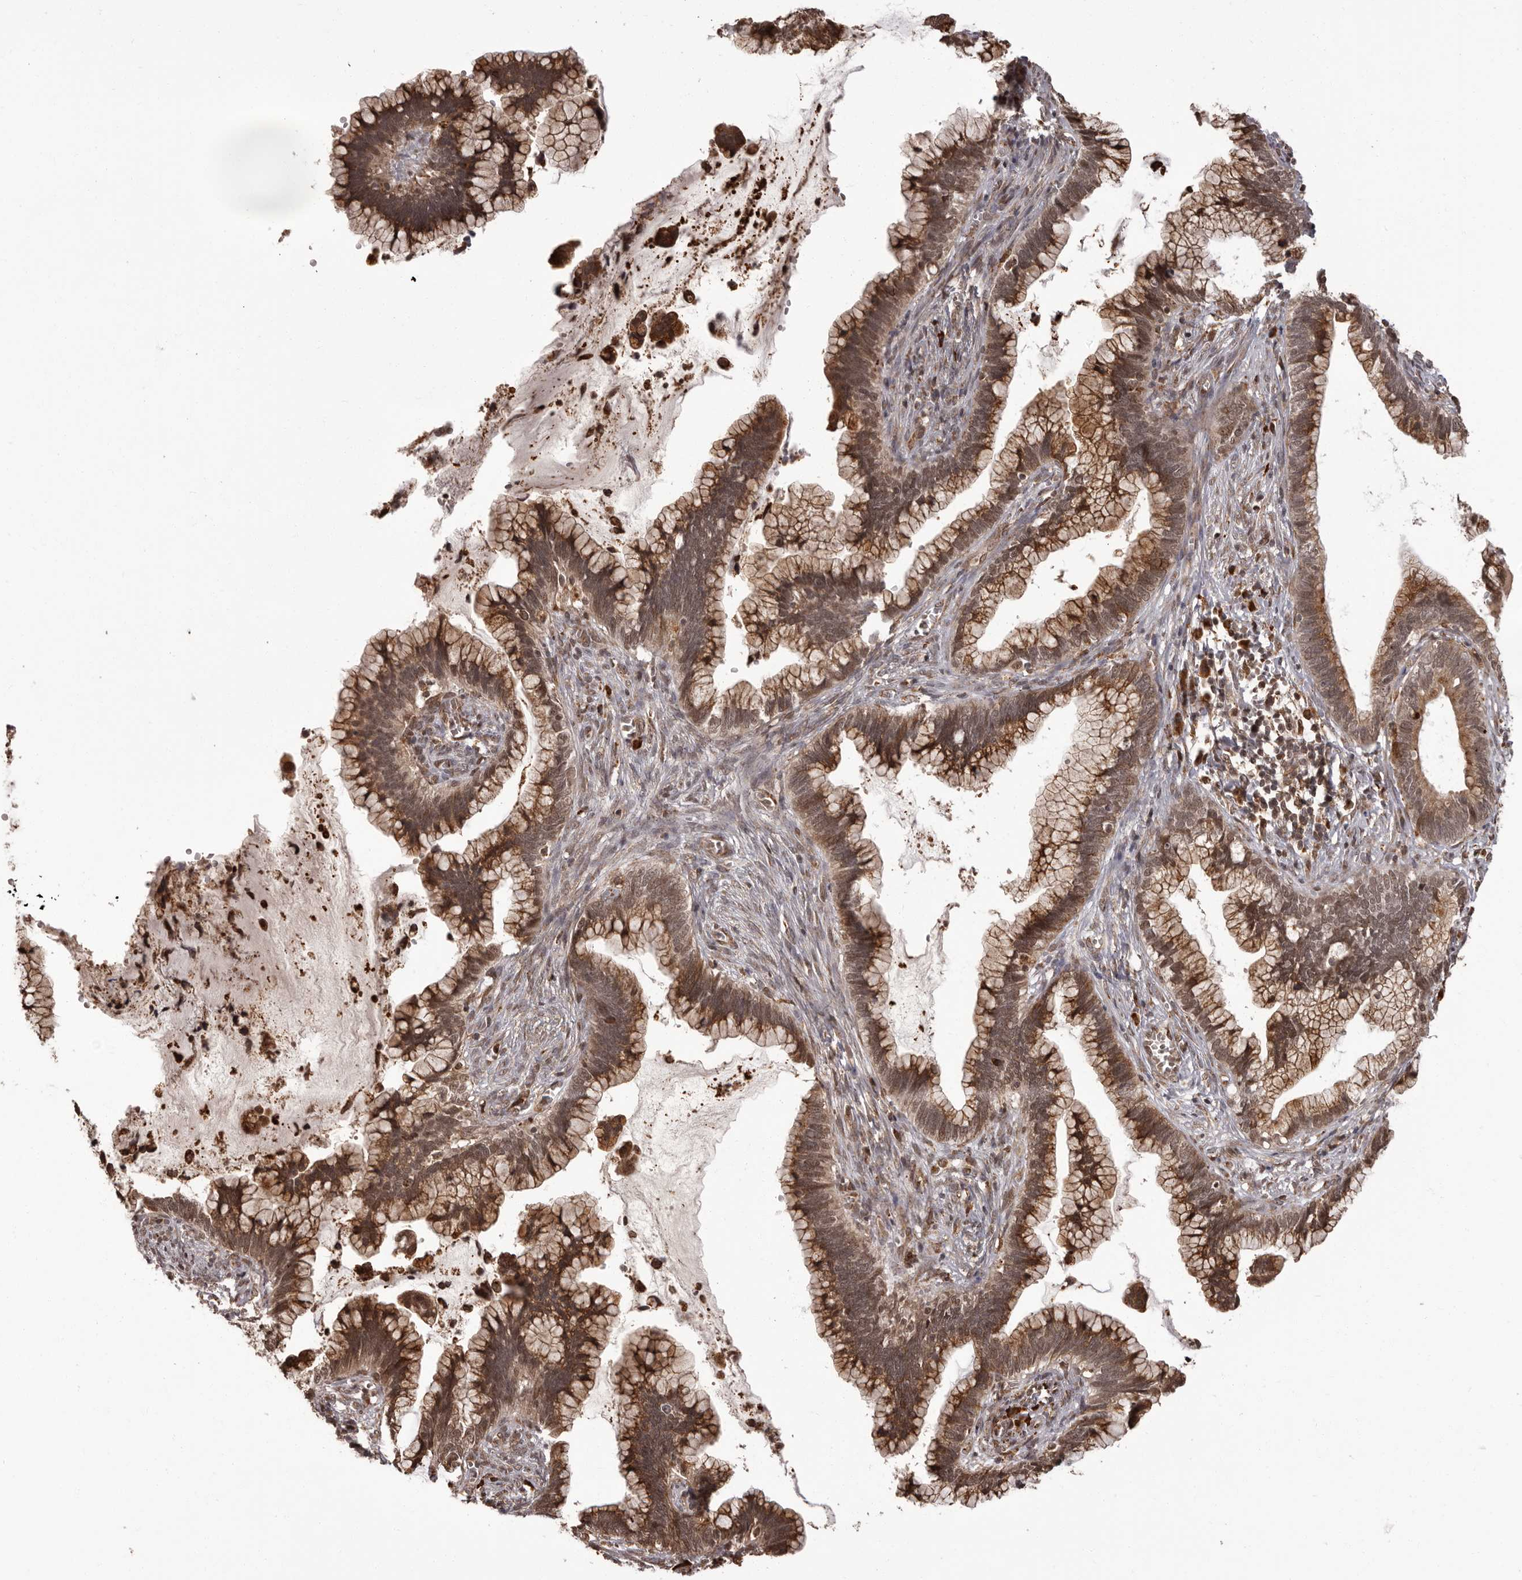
{"staining": {"intensity": "strong", "quantity": ">75%", "location": "cytoplasmic/membranous,nuclear"}, "tissue": "cervical cancer", "cell_type": "Tumor cells", "image_type": "cancer", "snomed": [{"axis": "morphology", "description": "Adenocarcinoma, NOS"}, {"axis": "topography", "description": "Cervix"}], "caption": "Tumor cells display strong cytoplasmic/membranous and nuclear positivity in approximately >75% of cells in cervical cancer.", "gene": "IL32", "patient": {"sex": "female", "age": 44}}